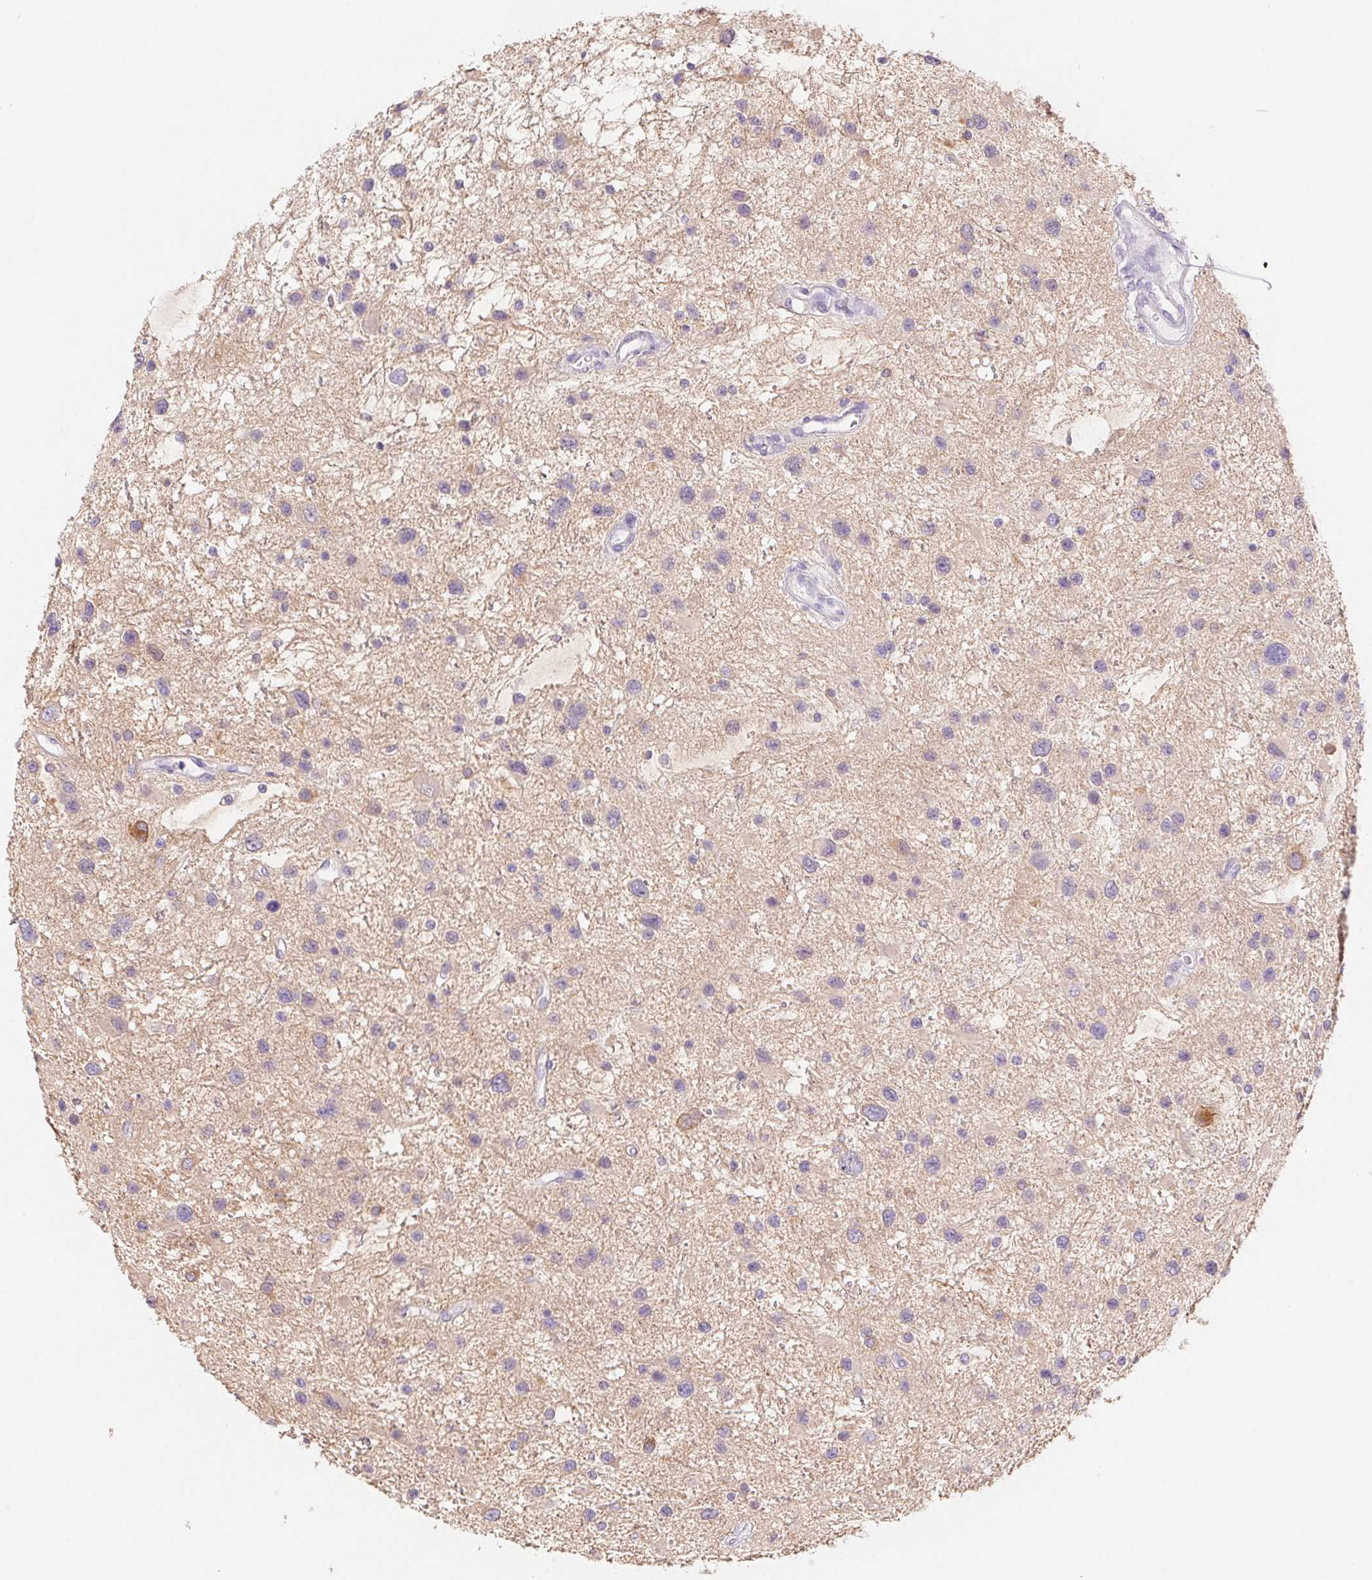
{"staining": {"intensity": "moderate", "quantity": "<25%", "location": "cytoplasmic/membranous"}, "tissue": "glioma", "cell_type": "Tumor cells", "image_type": "cancer", "snomed": [{"axis": "morphology", "description": "Glioma, malignant, Low grade"}, {"axis": "topography", "description": "Brain"}], "caption": "Malignant low-grade glioma stained for a protein displays moderate cytoplasmic/membranous positivity in tumor cells.", "gene": "PNLIP", "patient": {"sex": "female", "age": 32}}